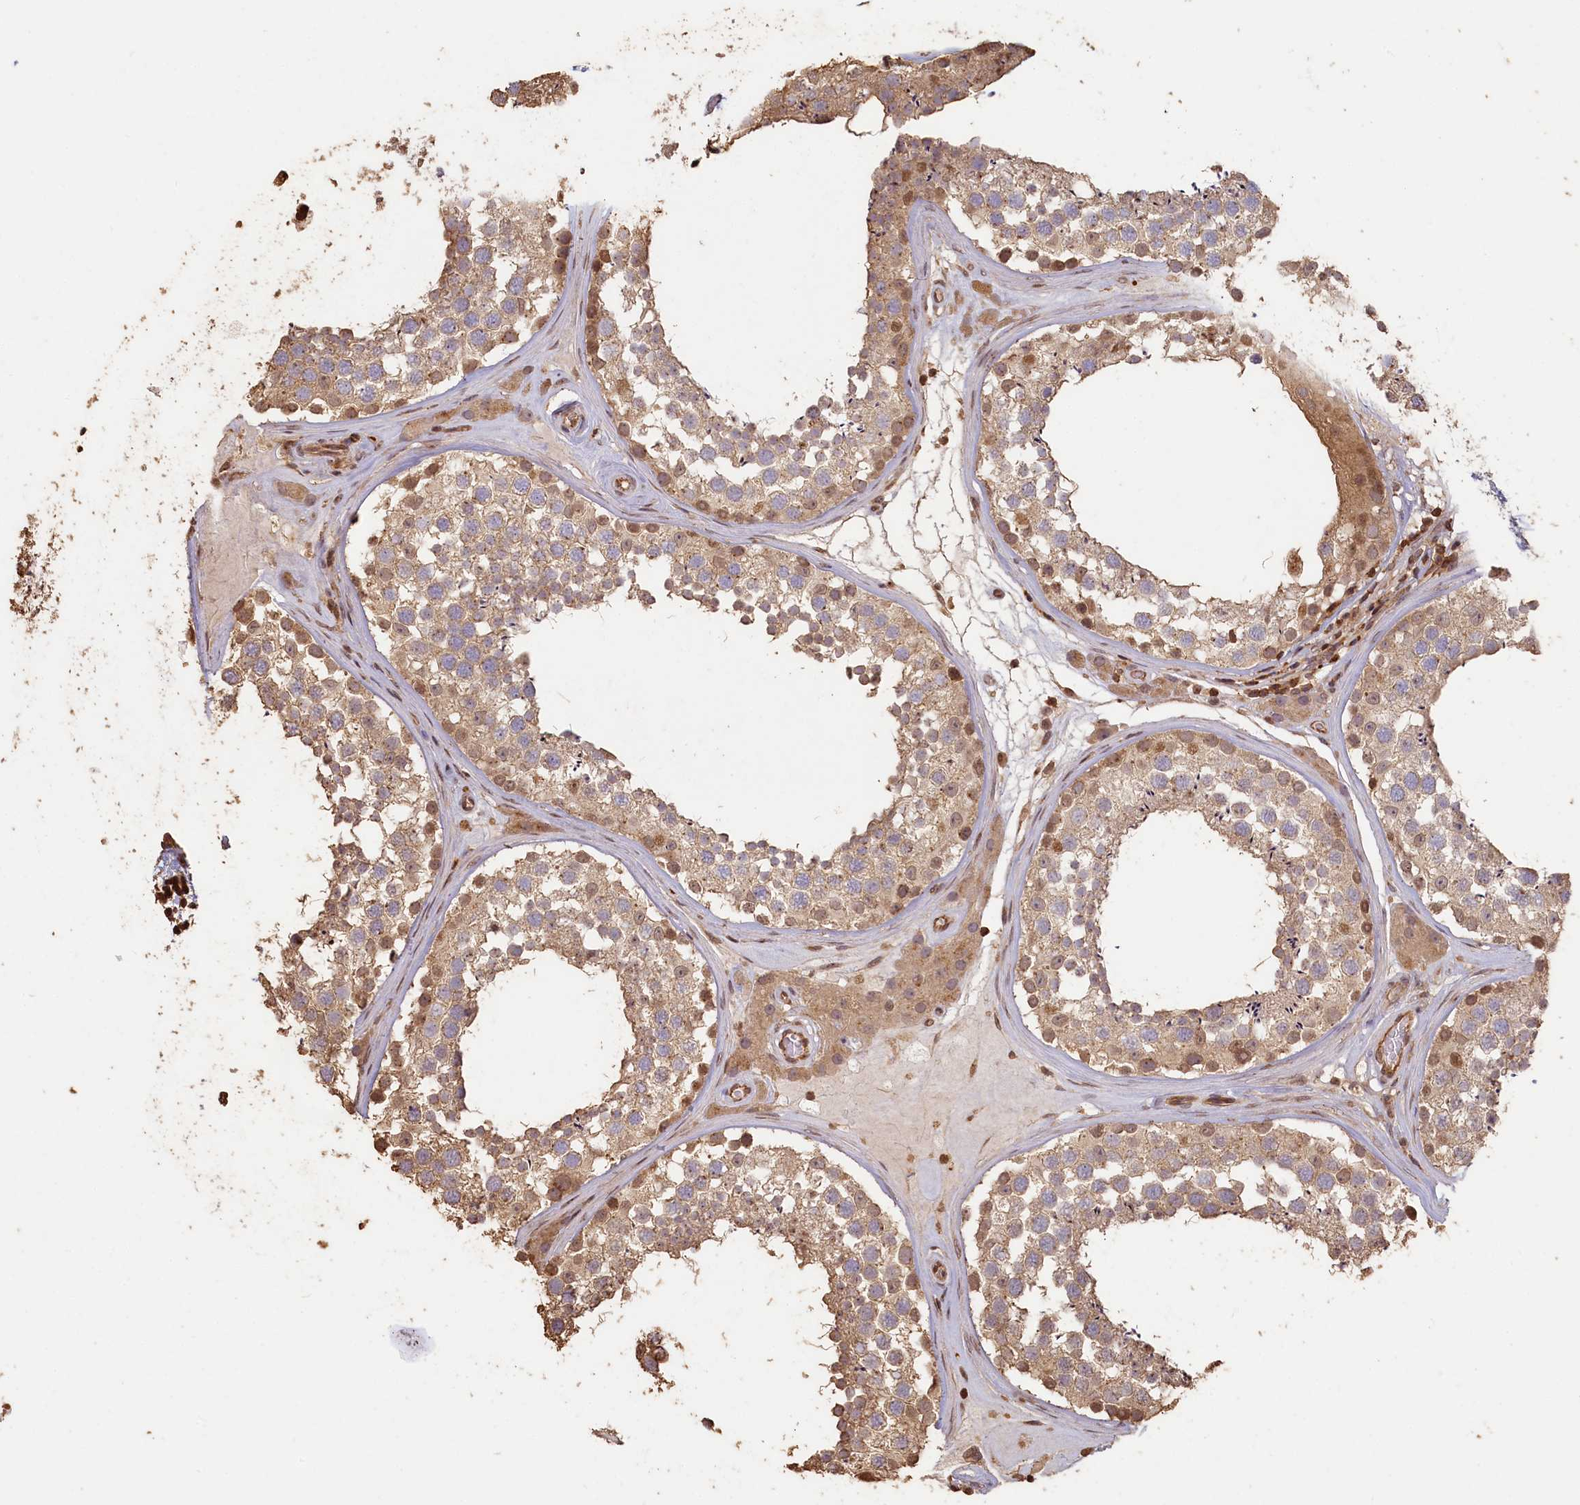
{"staining": {"intensity": "moderate", "quantity": ">75%", "location": "cytoplasmic/membranous,nuclear"}, "tissue": "testis", "cell_type": "Cells in seminiferous ducts", "image_type": "normal", "snomed": [{"axis": "morphology", "description": "Normal tissue, NOS"}, {"axis": "topography", "description": "Testis"}], "caption": "Protein staining reveals moderate cytoplasmic/membranous,nuclear staining in approximately >75% of cells in seminiferous ducts in unremarkable testis.", "gene": "MADD", "patient": {"sex": "male", "age": 46}}